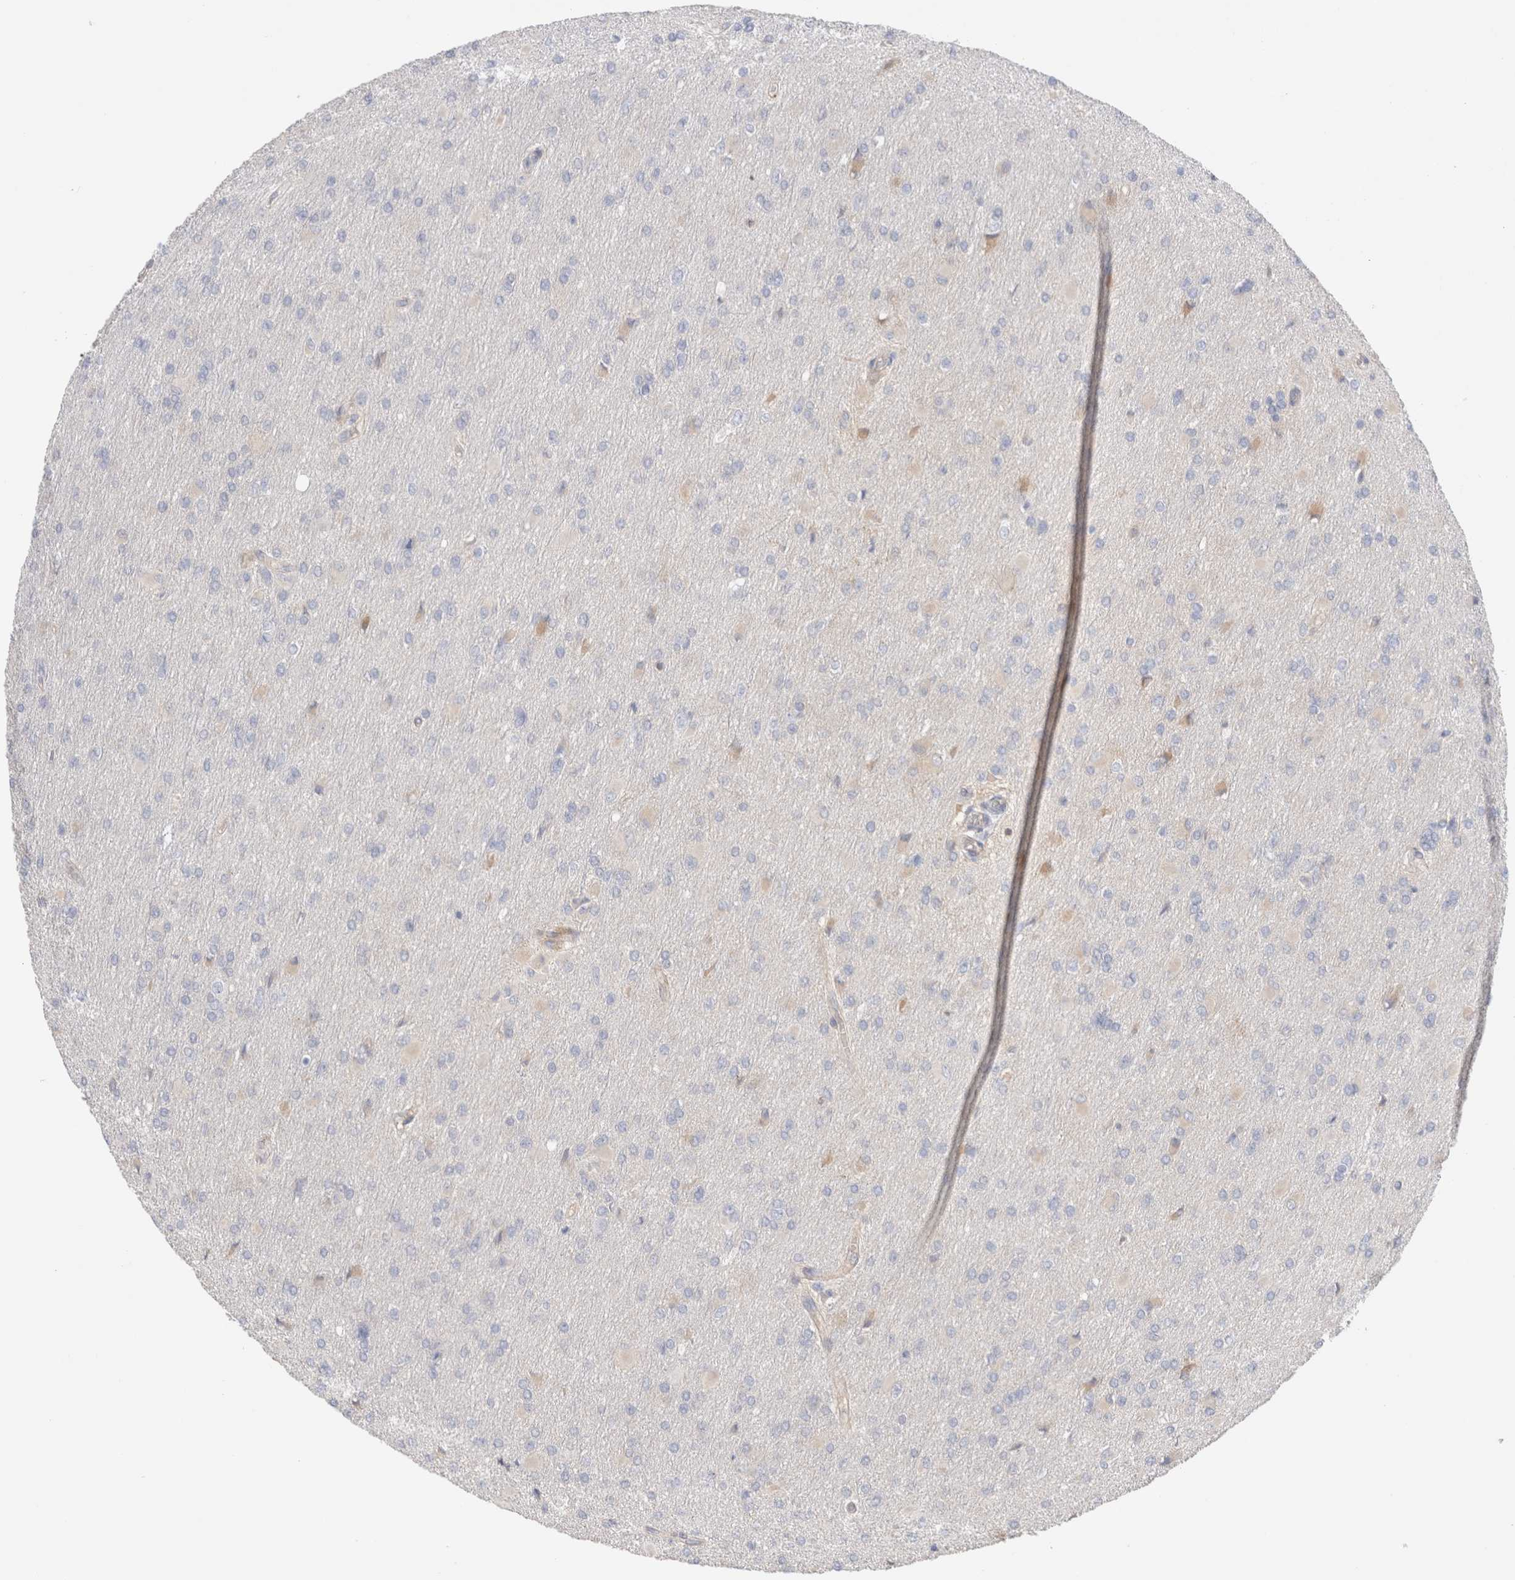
{"staining": {"intensity": "negative", "quantity": "none", "location": "none"}, "tissue": "glioma", "cell_type": "Tumor cells", "image_type": "cancer", "snomed": [{"axis": "morphology", "description": "Glioma, malignant, High grade"}, {"axis": "topography", "description": "Cerebral cortex"}], "caption": "The photomicrograph reveals no staining of tumor cells in high-grade glioma (malignant).", "gene": "CAPN2", "patient": {"sex": "female", "age": 36}}